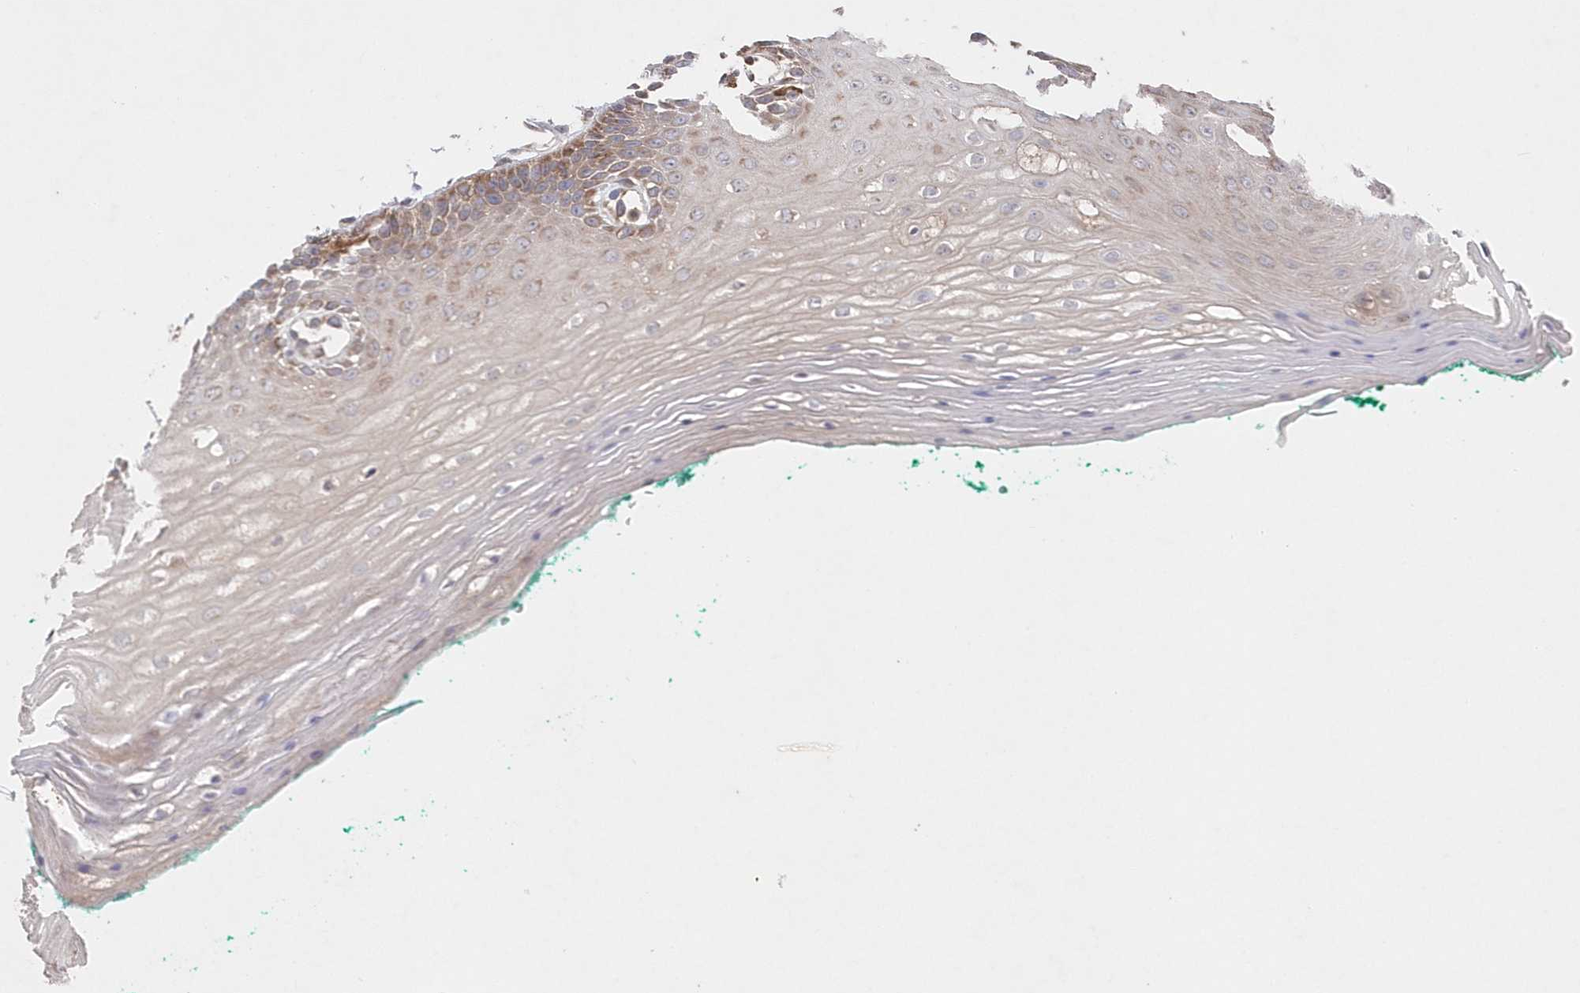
{"staining": {"intensity": "weak", "quantity": "25%-75%", "location": "cytoplasmic/membranous"}, "tissue": "oral mucosa", "cell_type": "Squamous epithelial cells", "image_type": "normal", "snomed": [{"axis": "morphology", "description": "Normal tissue, NOS"}, {"axis": "topography", "description": "Skeletal muscle"}, {"axis": "topography", "description": "Oral tissue"}, {"axis": "topography", "description": "Peripheral nerve tissue"}], "caption": "Protein positivity by immunohistochemistry (IHC) demonstrates weak cytoplasmic/membranous expression in about 25%-75% of squamous epithelial cells in unremarkable oral mucosa.", "gene": "ASNSD1", "patient": {"sex": "female", "age": 84}}